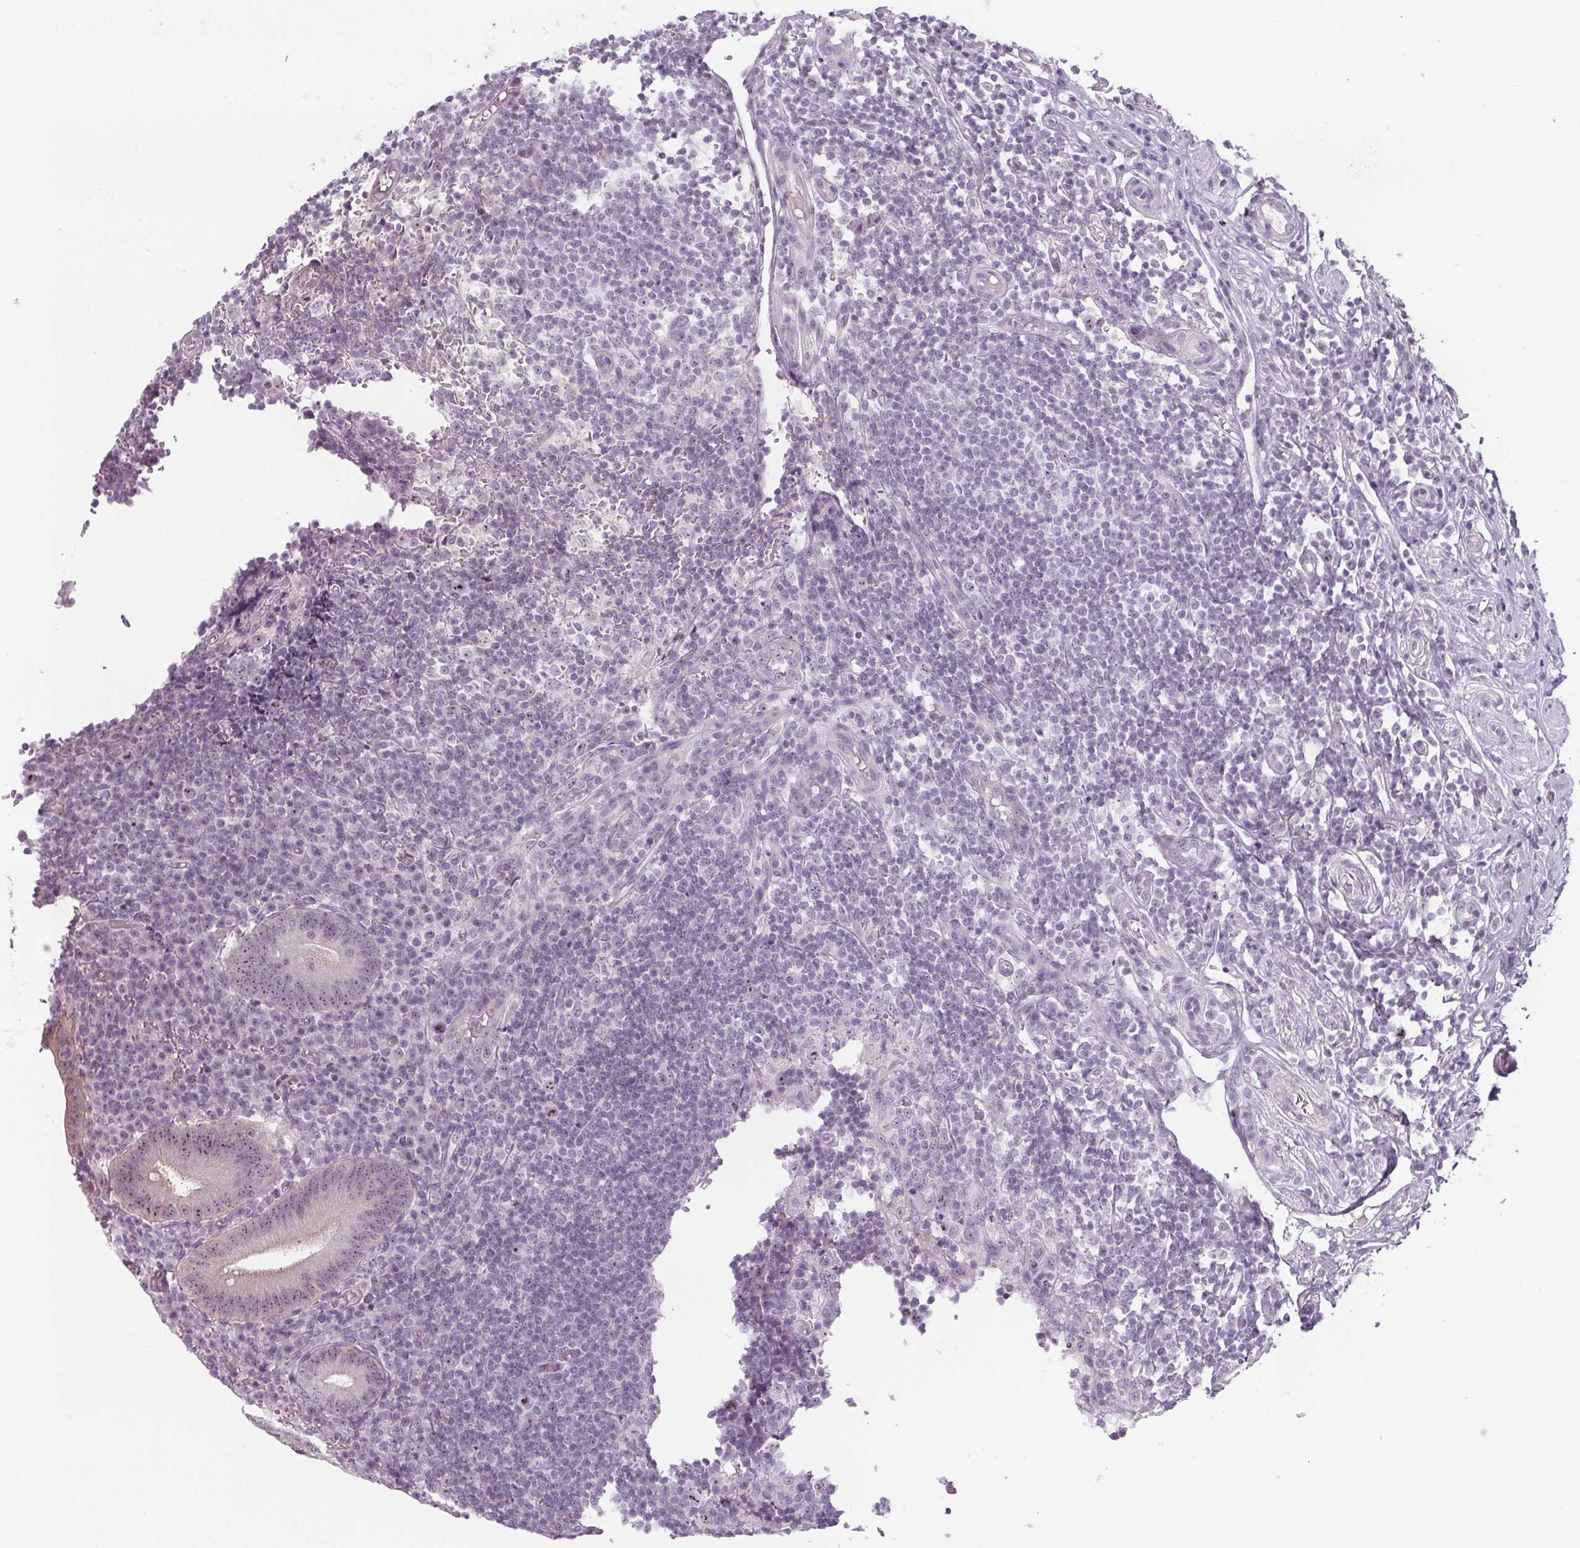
{"staining": {"intensity": "weak", "quantity": ">75%", "location": "nuclear"}, "tissue": "appendix", "cell_type": "Glandular cells", "image_type": "normal", "snomed": [{"axis": "morphology", "description": "Normal tissue, NOS"}, {"axis": "topography", "description": "Appendix"}], "caption": "IHC photomicrograph of unremarkable human appendix stained for a protein (brown), which reveals low levels of weak nuclear expression in about >75% of glandular cells.", "gene": "NOLC1", "patient": {"sex": "male", "age": 18}}